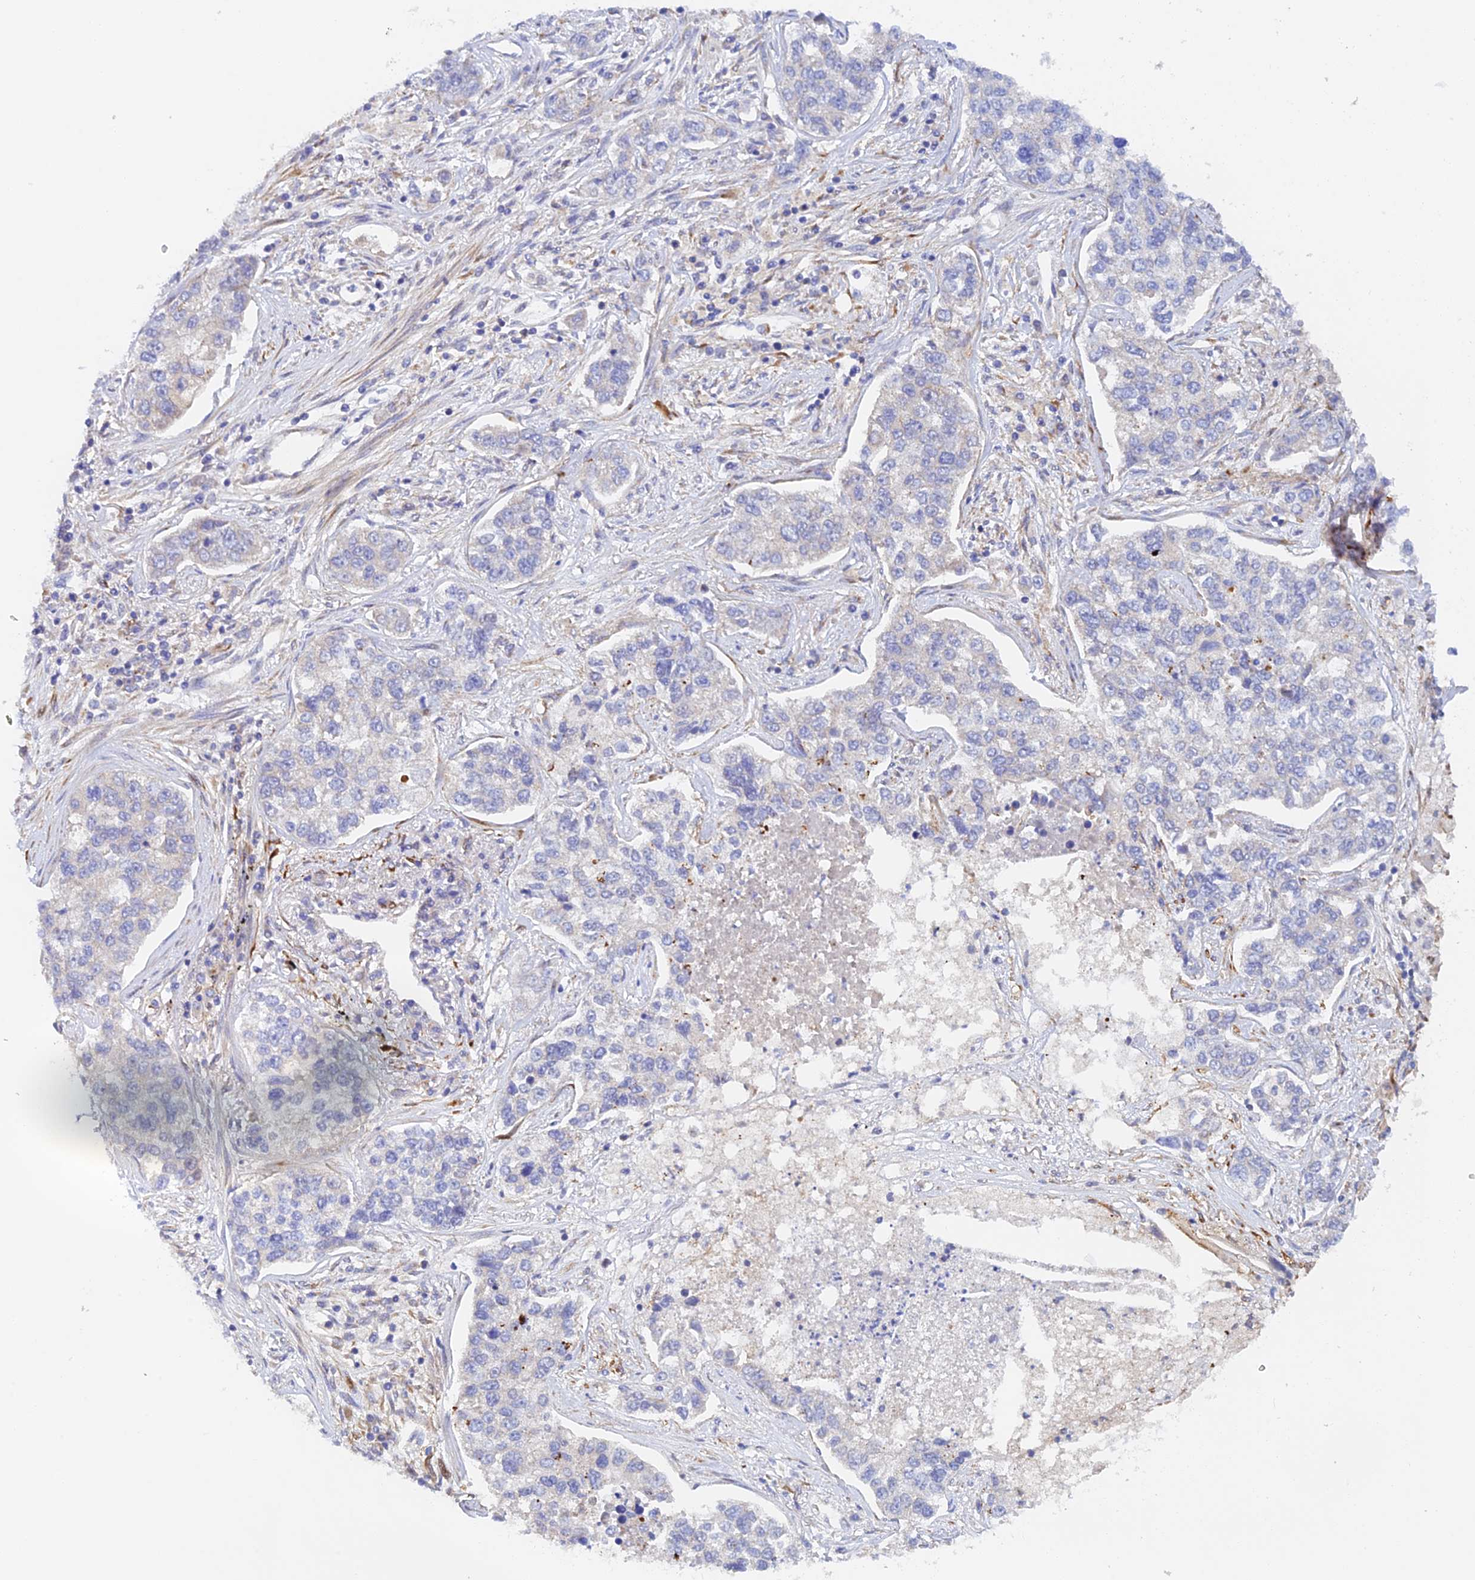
{"staining": {"intensity": "negative", "quantity": "none", "location": "none"}, "tissue": "lung cancer", "cell_type": "Tumor cells", "image_type": "cancer", "snomed": [{"axis": "morphology", "description": "Adenocarcinoma, NOS"}, {"axis": "topography", "description": "Lung"}], "caption": "High magnification brightfield microscopy of lung cancer (adenocarcinoma) stained with DAB (3,3'-diaminobenzidine) (brown) and counterstained with hematoxylin (blue): tumor cells show no significant staining. The staining was performed using DAB to visualize the protein expression in brown, while the nuclei were stained in blue with hematoxylin (Magnification: 20x).", "gene": "RANBP6", "patient": {"sex": "male", "age": 49}}